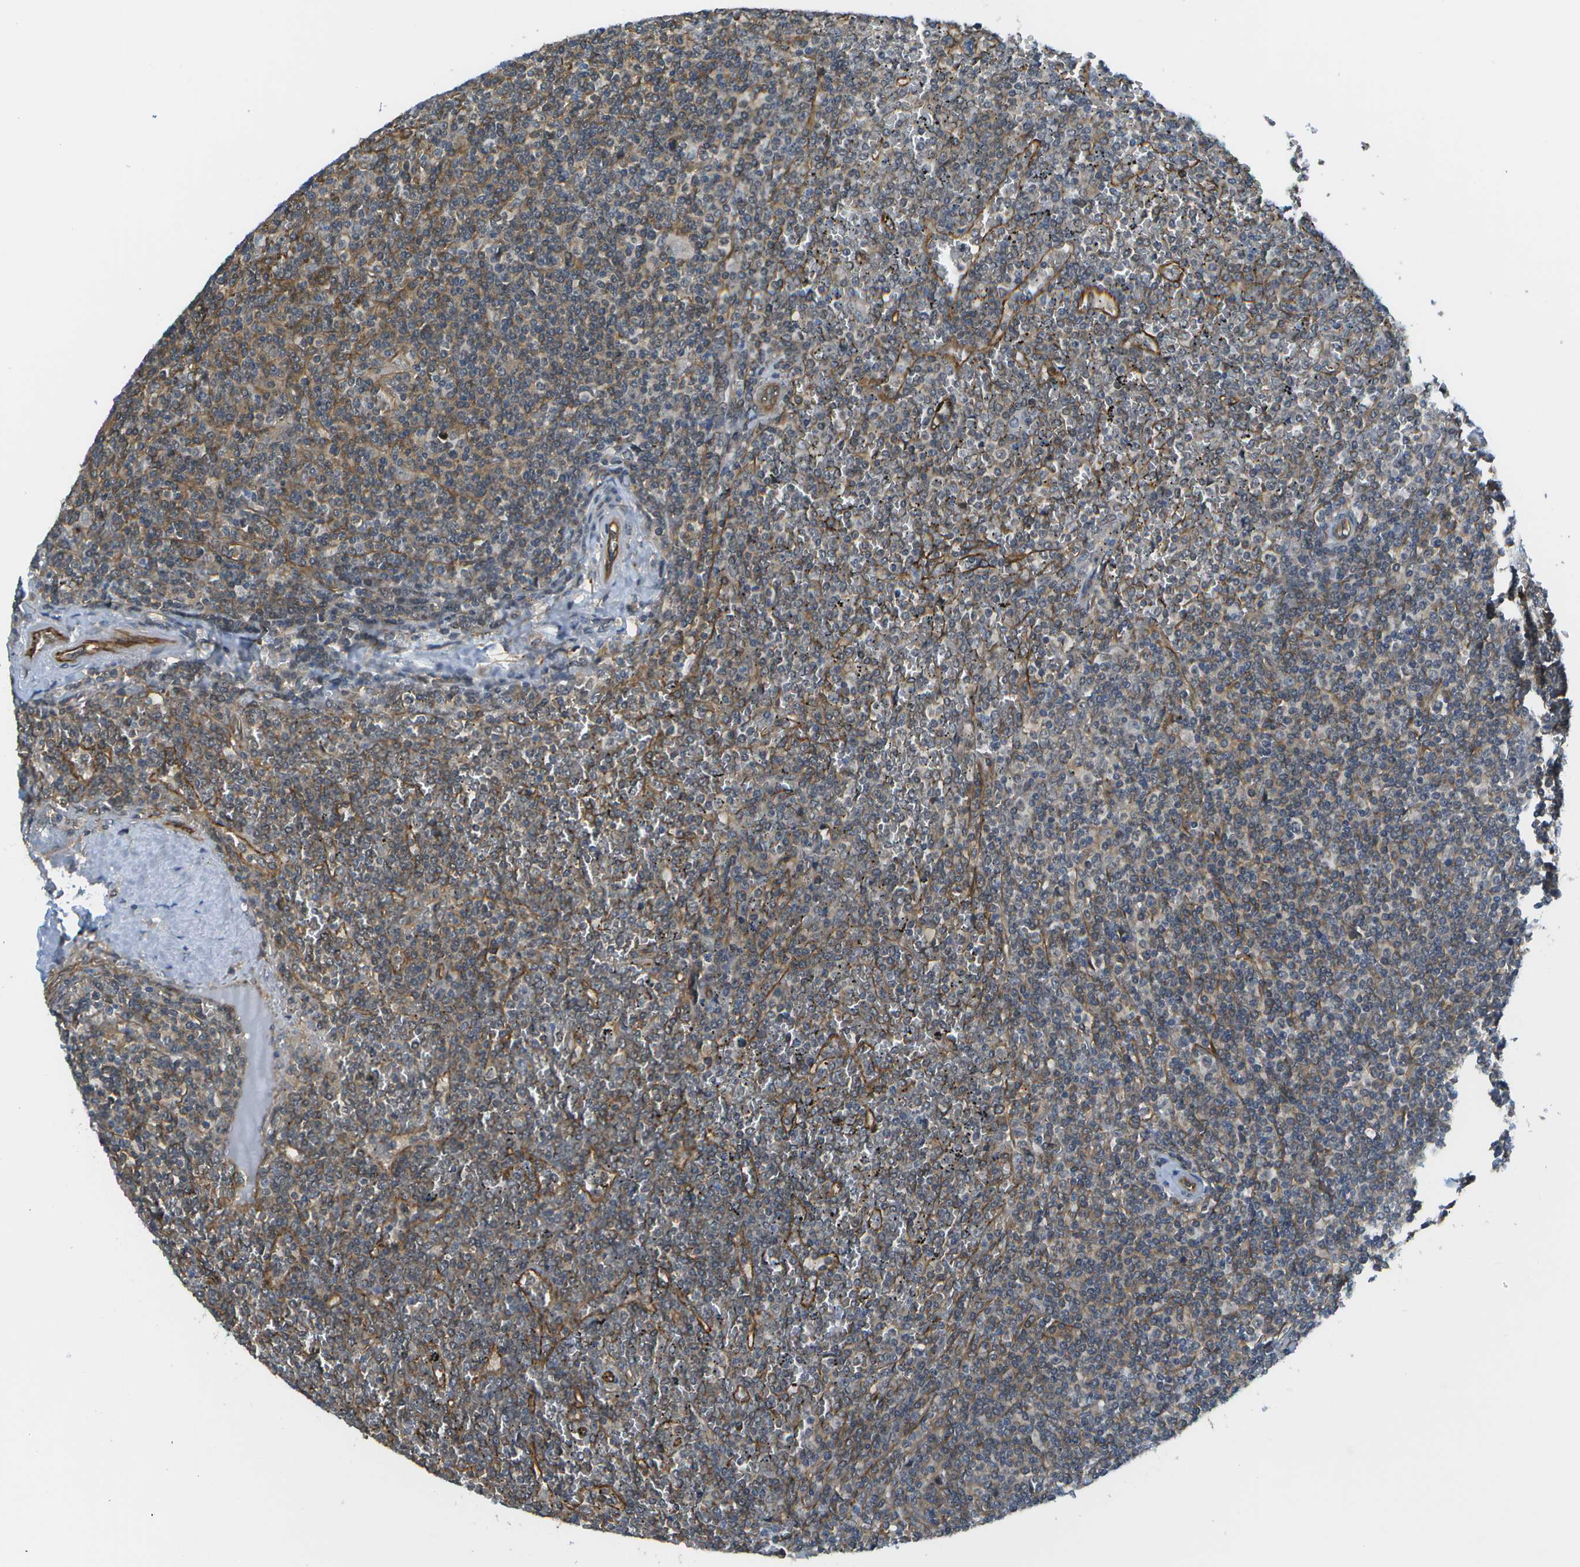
{"staining": {"intensity": "weak", "quantity": "<25%", "location": "cytoplasmic/membranous"}, "tissue": "lymphoma", "cell_type": "Tumor cells", "image_type": "cancer", "snomed": [{"axis": "morphology", "description": "Malignant lymphoma, non-Hodgkin's type, Low grade"}, {"axis": "topography", "description": "Spleen"}], "caption": "There is no significant positivity in tumor cells of low-grade malignant lymphoma, non-Hodgkin's type.", "gene": "KIAA0040", "patient": {"sex": "female", "age": 19}}